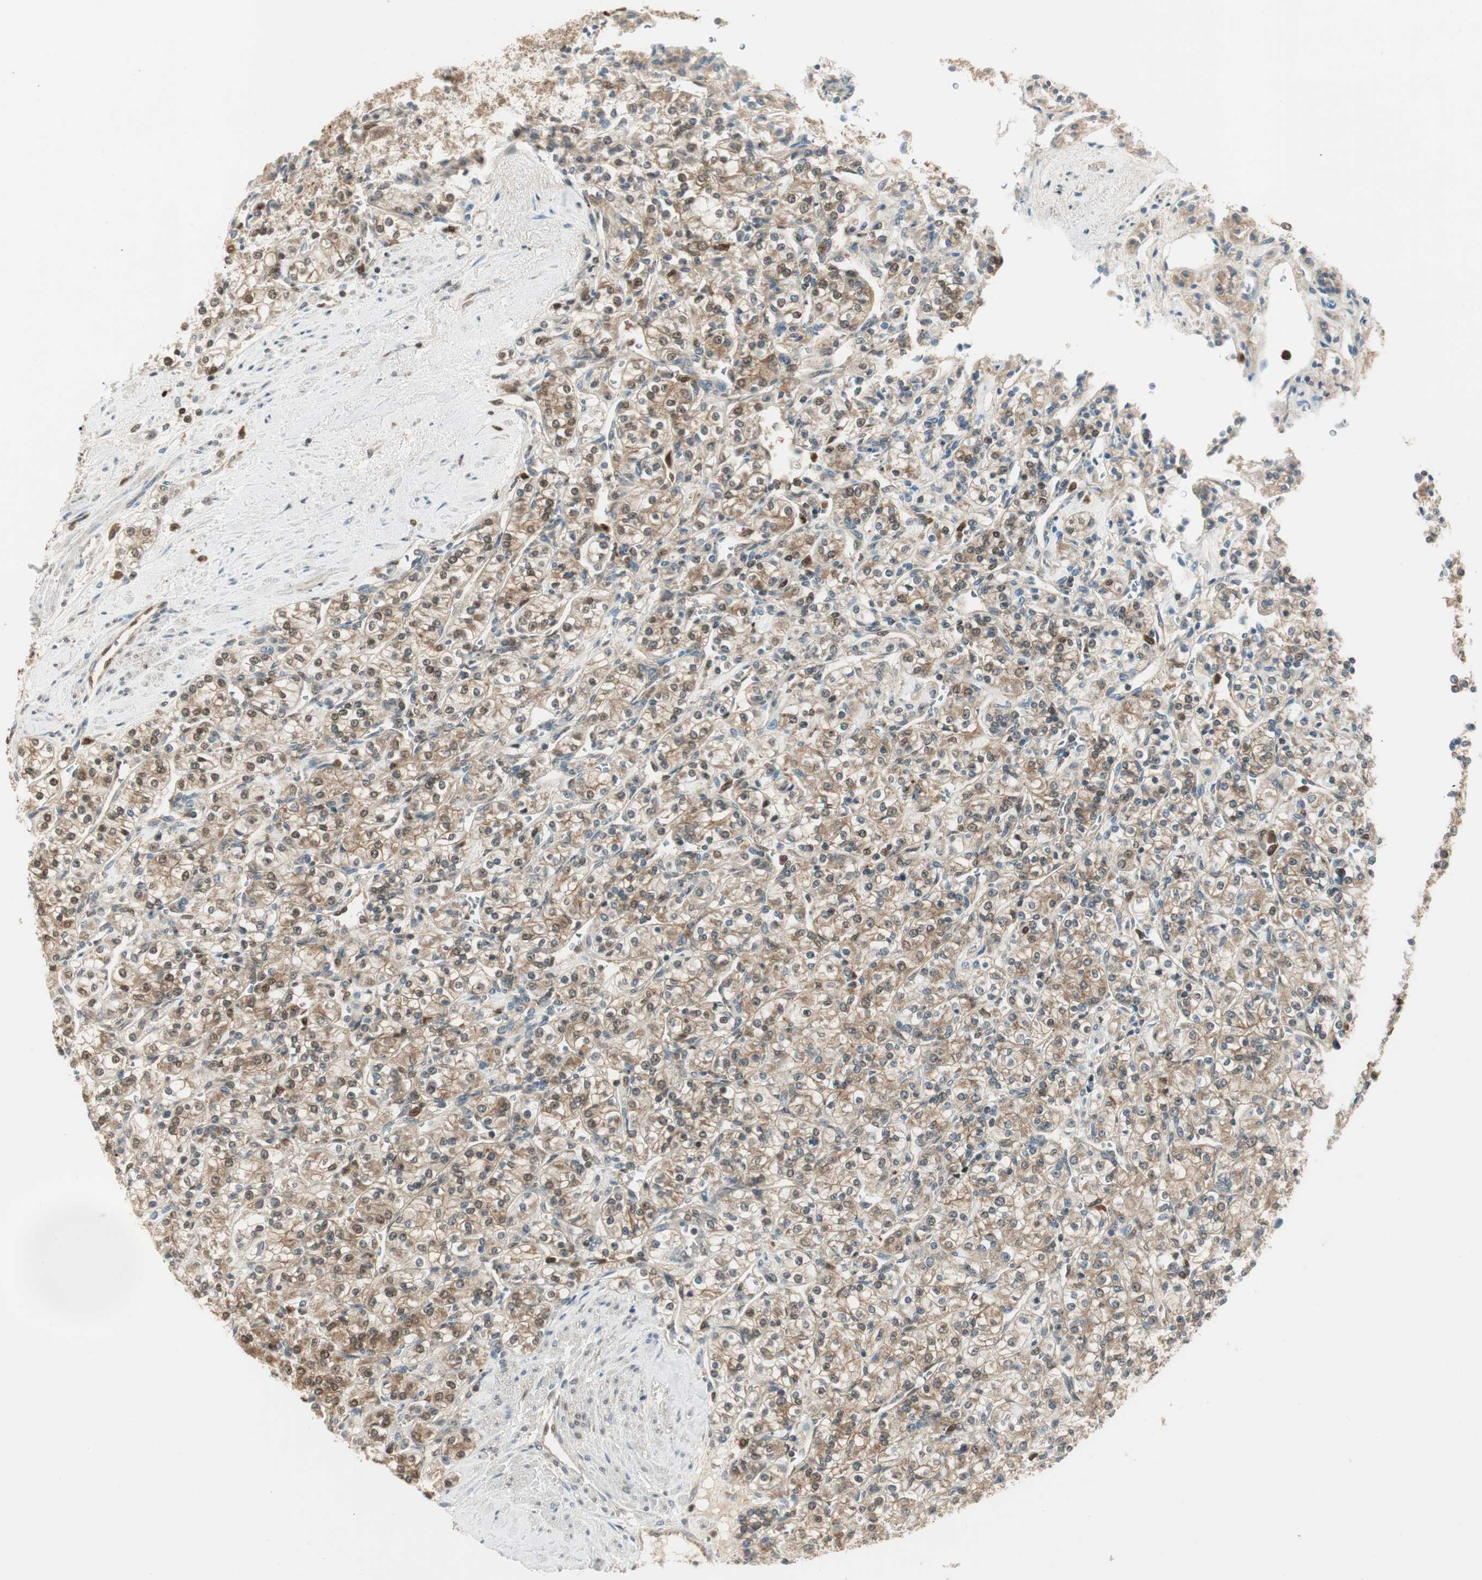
{"staining": {"intensity": "weak", "quantity": ">75%", "location": "cytoplasmic/membranous"}, "tissue": "renal cancer", "cell_type": "Tumor cells", "image_type": "cancer", "snomed": [{"axis": "morphology", "description": "Adenocarcinoma, NOS"}, {"axis": "topography", "description": "Kidney"}], "caption": "Protein analysis of renal adenocarcinoma tissue exhibits weak cytoplasmic/membranous expression in about >75% of tumor cells.", "gene": "LTA4H", "patient": {"sex": "male", "age": 77}}